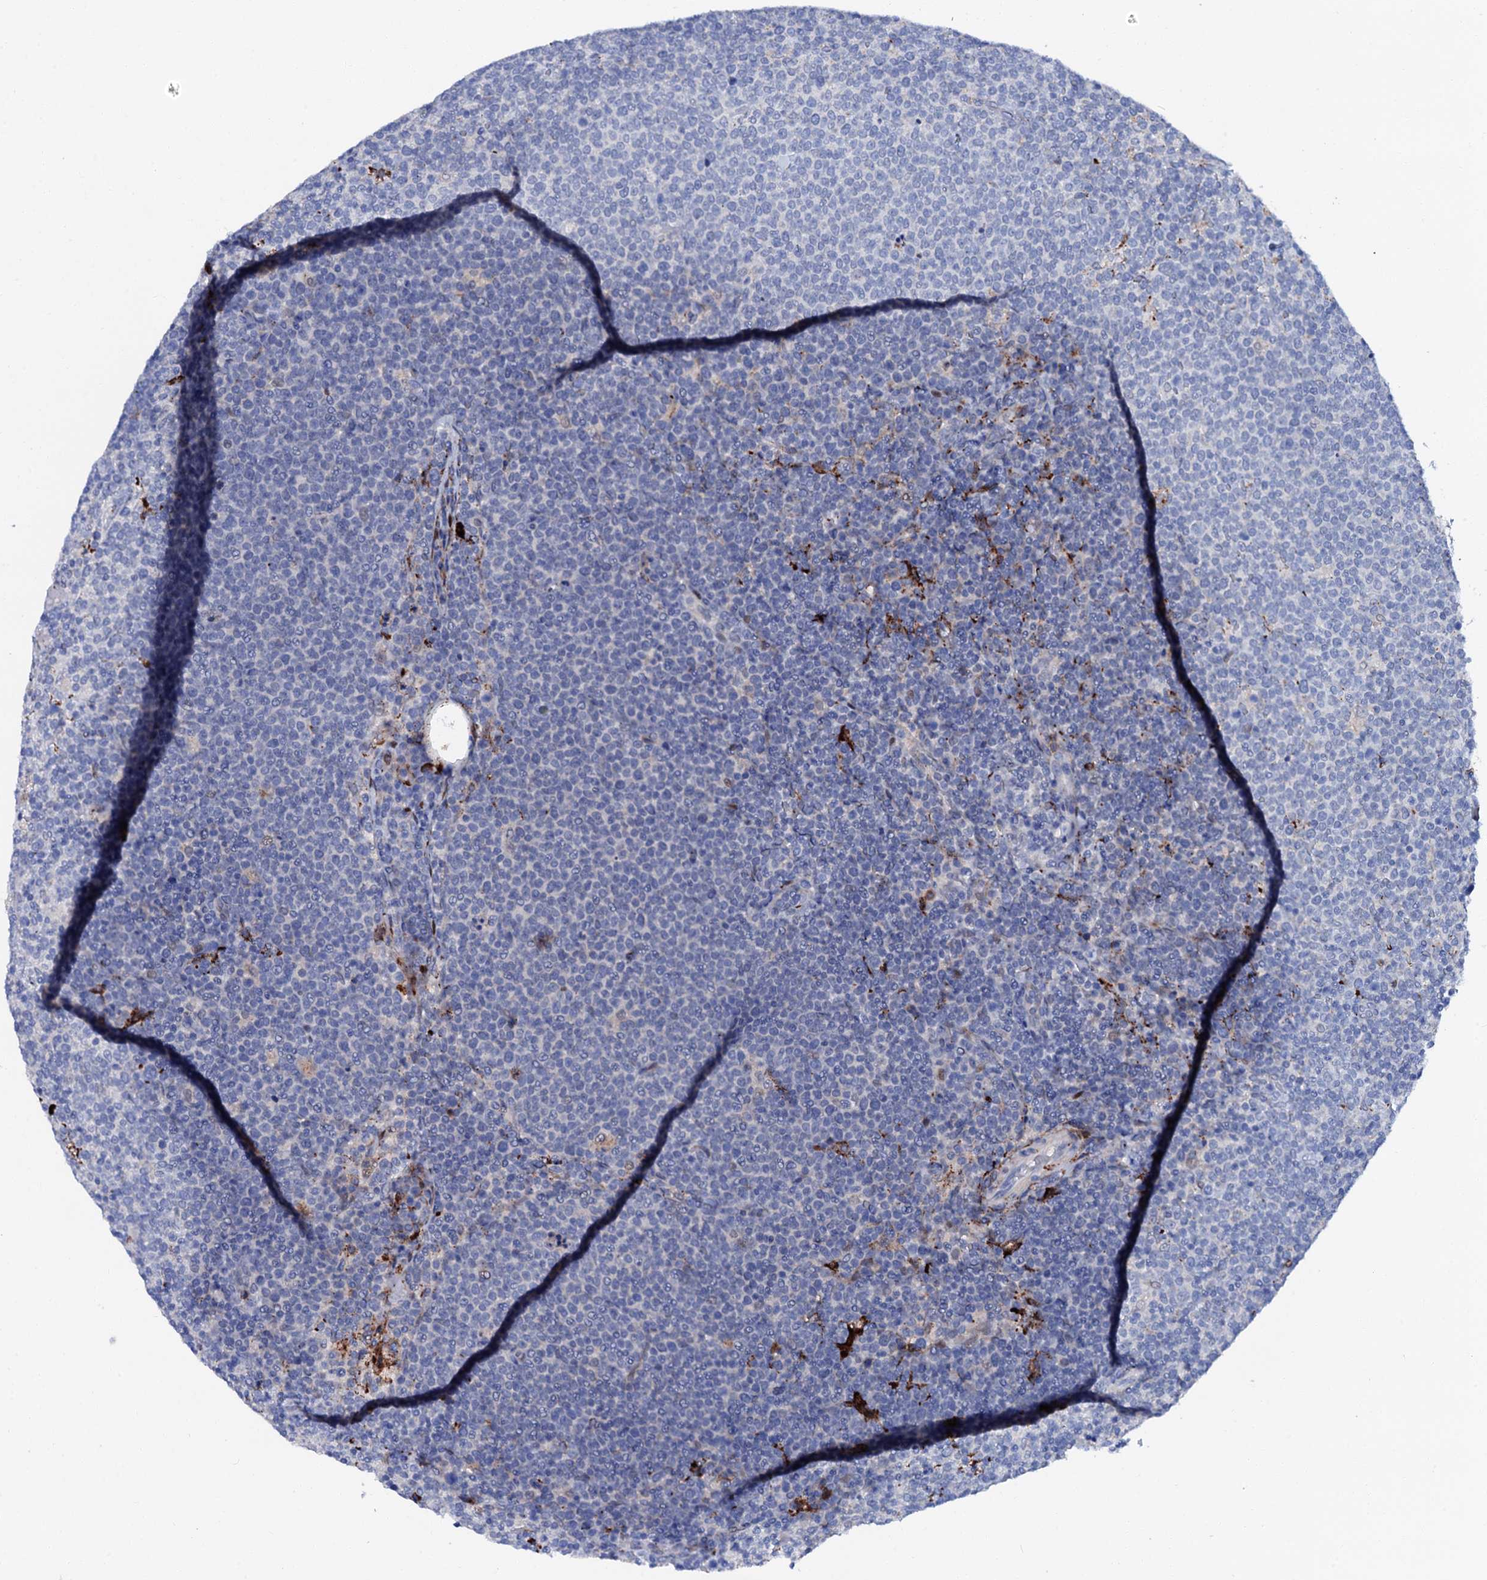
{"staining": {"intensity": "negative", "quantity": "none", "location": "none"}, "tissue": "lymphoma", "cell_type": "Tumor cells", "image_type": "cancer", "snomed": [{"axis": "morphology", "description": "Malignant lymphoma, non-Hodgkin's type, High grade"}, {"axis": "topography", "description": "Lymph node"}], "caption": "This photomicrograph is of lymphoma stained with immunohistochemistry (IHC) to label a protein in brown with the nuclei are counter-stained blue. There is no positivity in tumor cells.", "gene": "MED13L", "patient": {"sex": "male", "age": 61}}